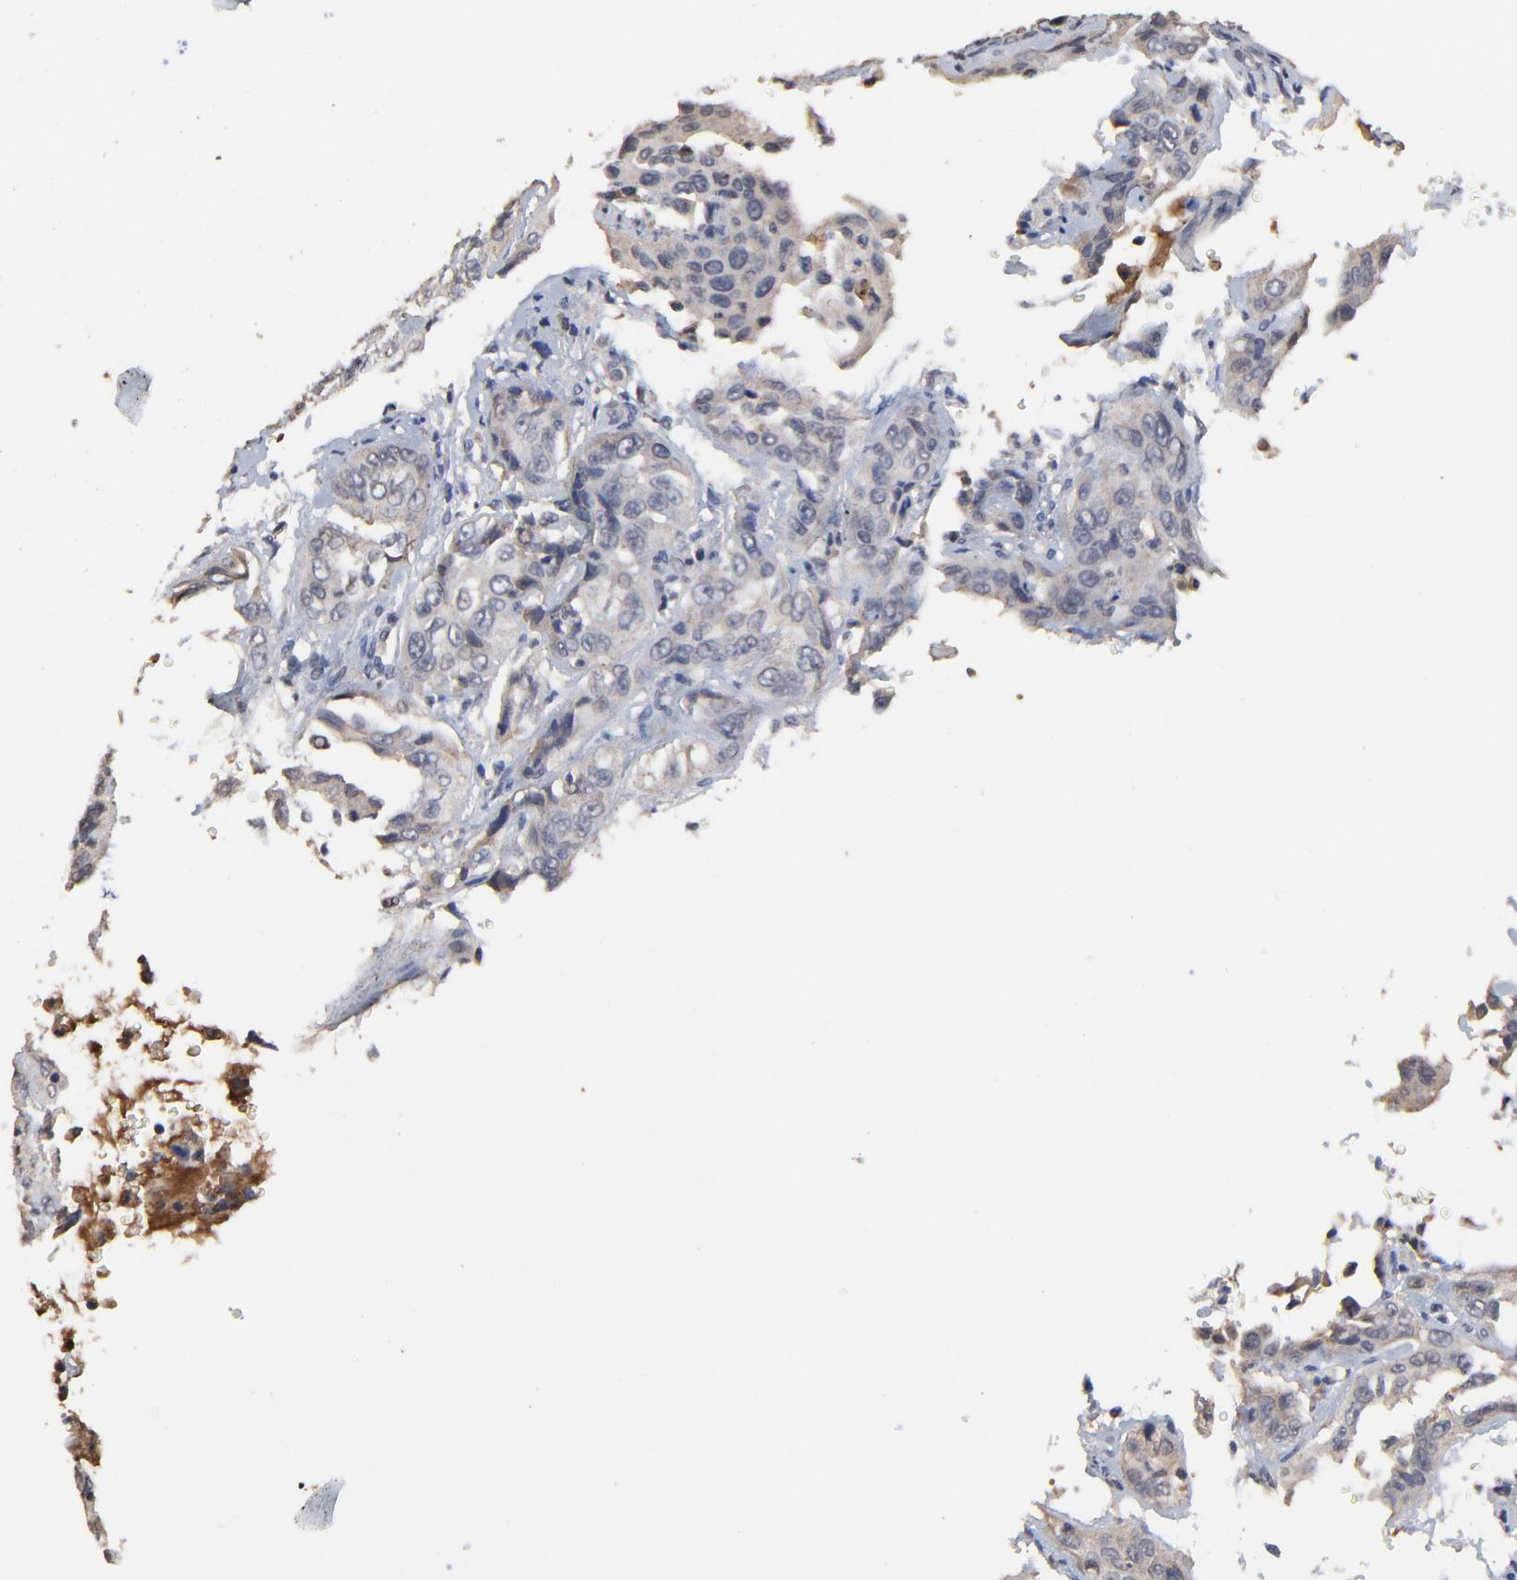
{"staining": {"intensity": "weak", "quantity": "<25%", "location": "cytoplasmic/membranous"}, "tissue": "cervical cancer", "cell_type": "Tumor cells", "image_type": "cancer", "snomed": [{"axis": "morphology", "description": "Squamous cell carcinoma, NOS"}, {"axis": "topography", "description": "Cervix"}], "caption": "This is an immunohistochemistry photomicrograph of human cervical squamous cell carcinoma. There is no expression in tumor cells.", "gene": "VPREB3", "patient": {"sex": "female", "age": 41}}